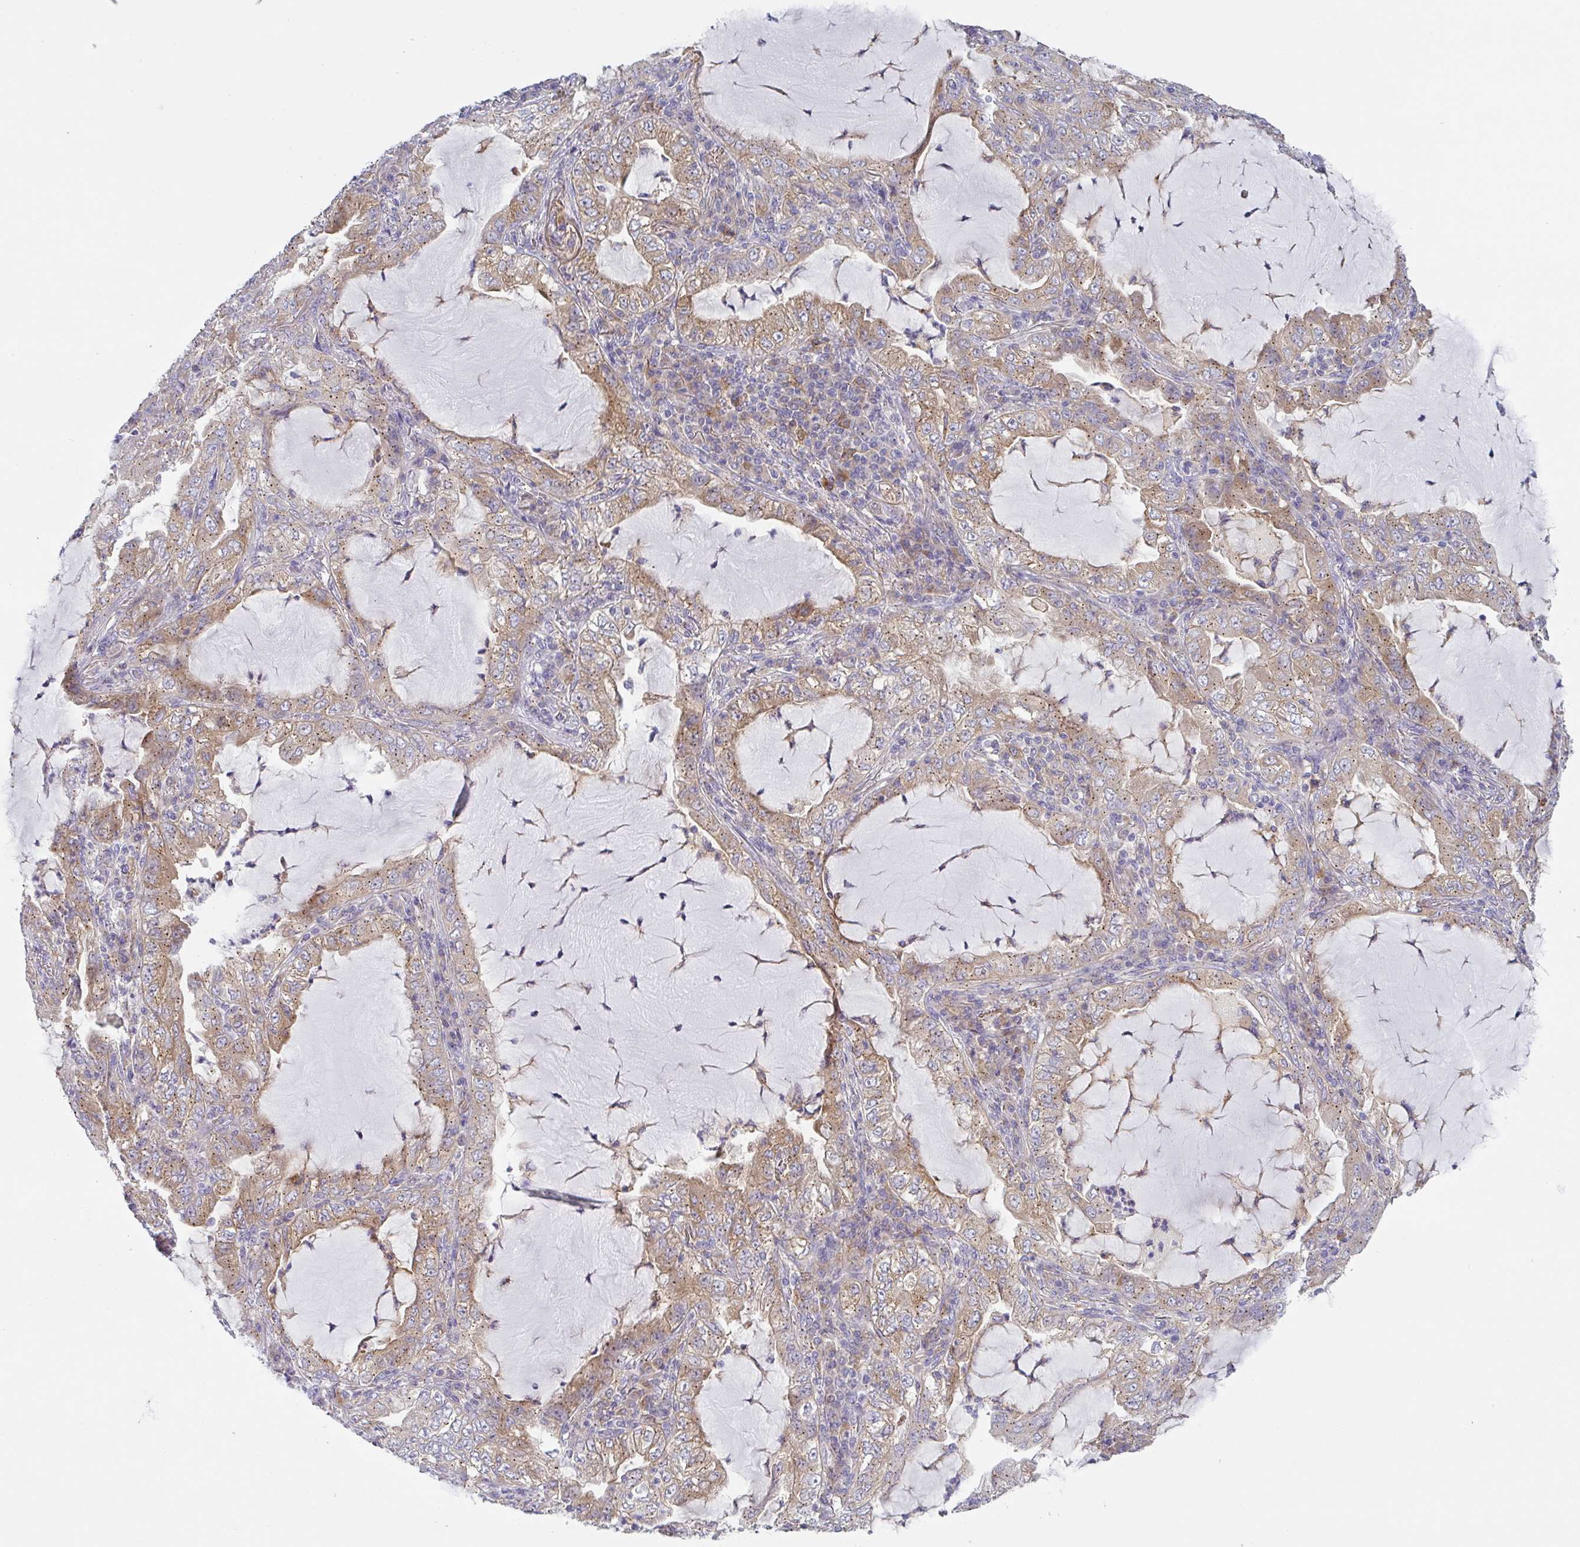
{"staining": {"intensity": "moderate", "quantity": "25%-75%", "location": "cytoplasmic/membranous"}, "tissue": "lung cancer", "cell_type": "Tumor cells", "image_type": "cancer", "snomed": [{"axis": "morphology", "description": "Adenocarcinoma, NOS"}, {"axis": "topography", "description": "Lung"}], "caption": "Moderate cytoplasmic/membranous staining is appreciated in about 25%-75% of tumor cells in adenocarcinoma (lung).", "gene": "SNX5", "patient": {"sex": "female", "age": 73}}